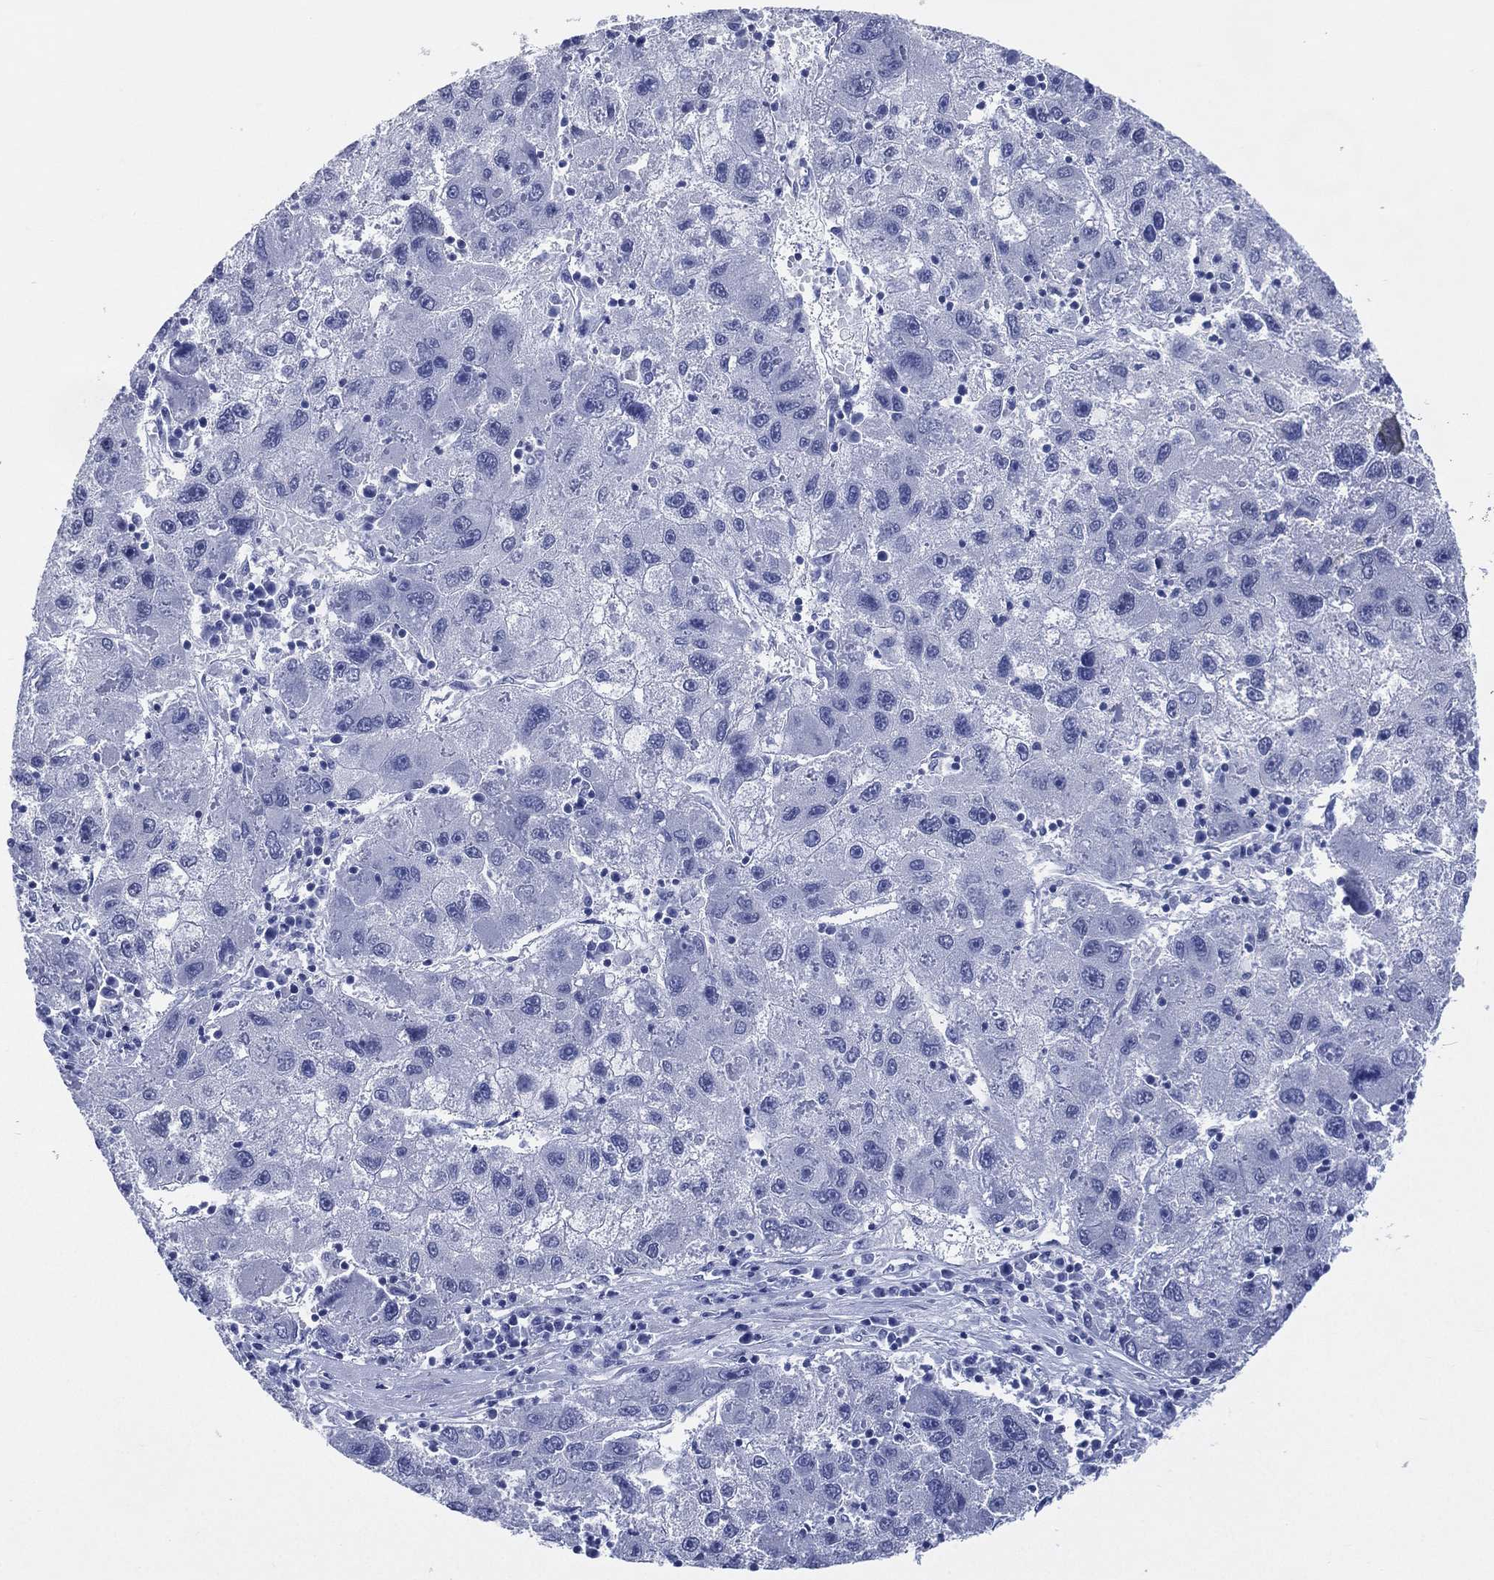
{"staining": {"intensity": "negative", "quantity": "none", "location": "none"}, "tissue": "liver cancer", "cell_type": "Tumor cells", "image_type": "cancer", "snomed": [{"axis": "morphology", "description": "Carcinoma, Hepatocellular, NOS"}, {"axis": "topography", "description": "Liver"}], "caption": "Tumor cells show no significant protein expression in hepatocellular carcinoma (liver). (DAB (3,3'-diaminobenzidine) IHC visualized using brightfield microscopy, high magnification).", "gene": "TMEM247", "patient": {"sex": "male", "age": 75}}